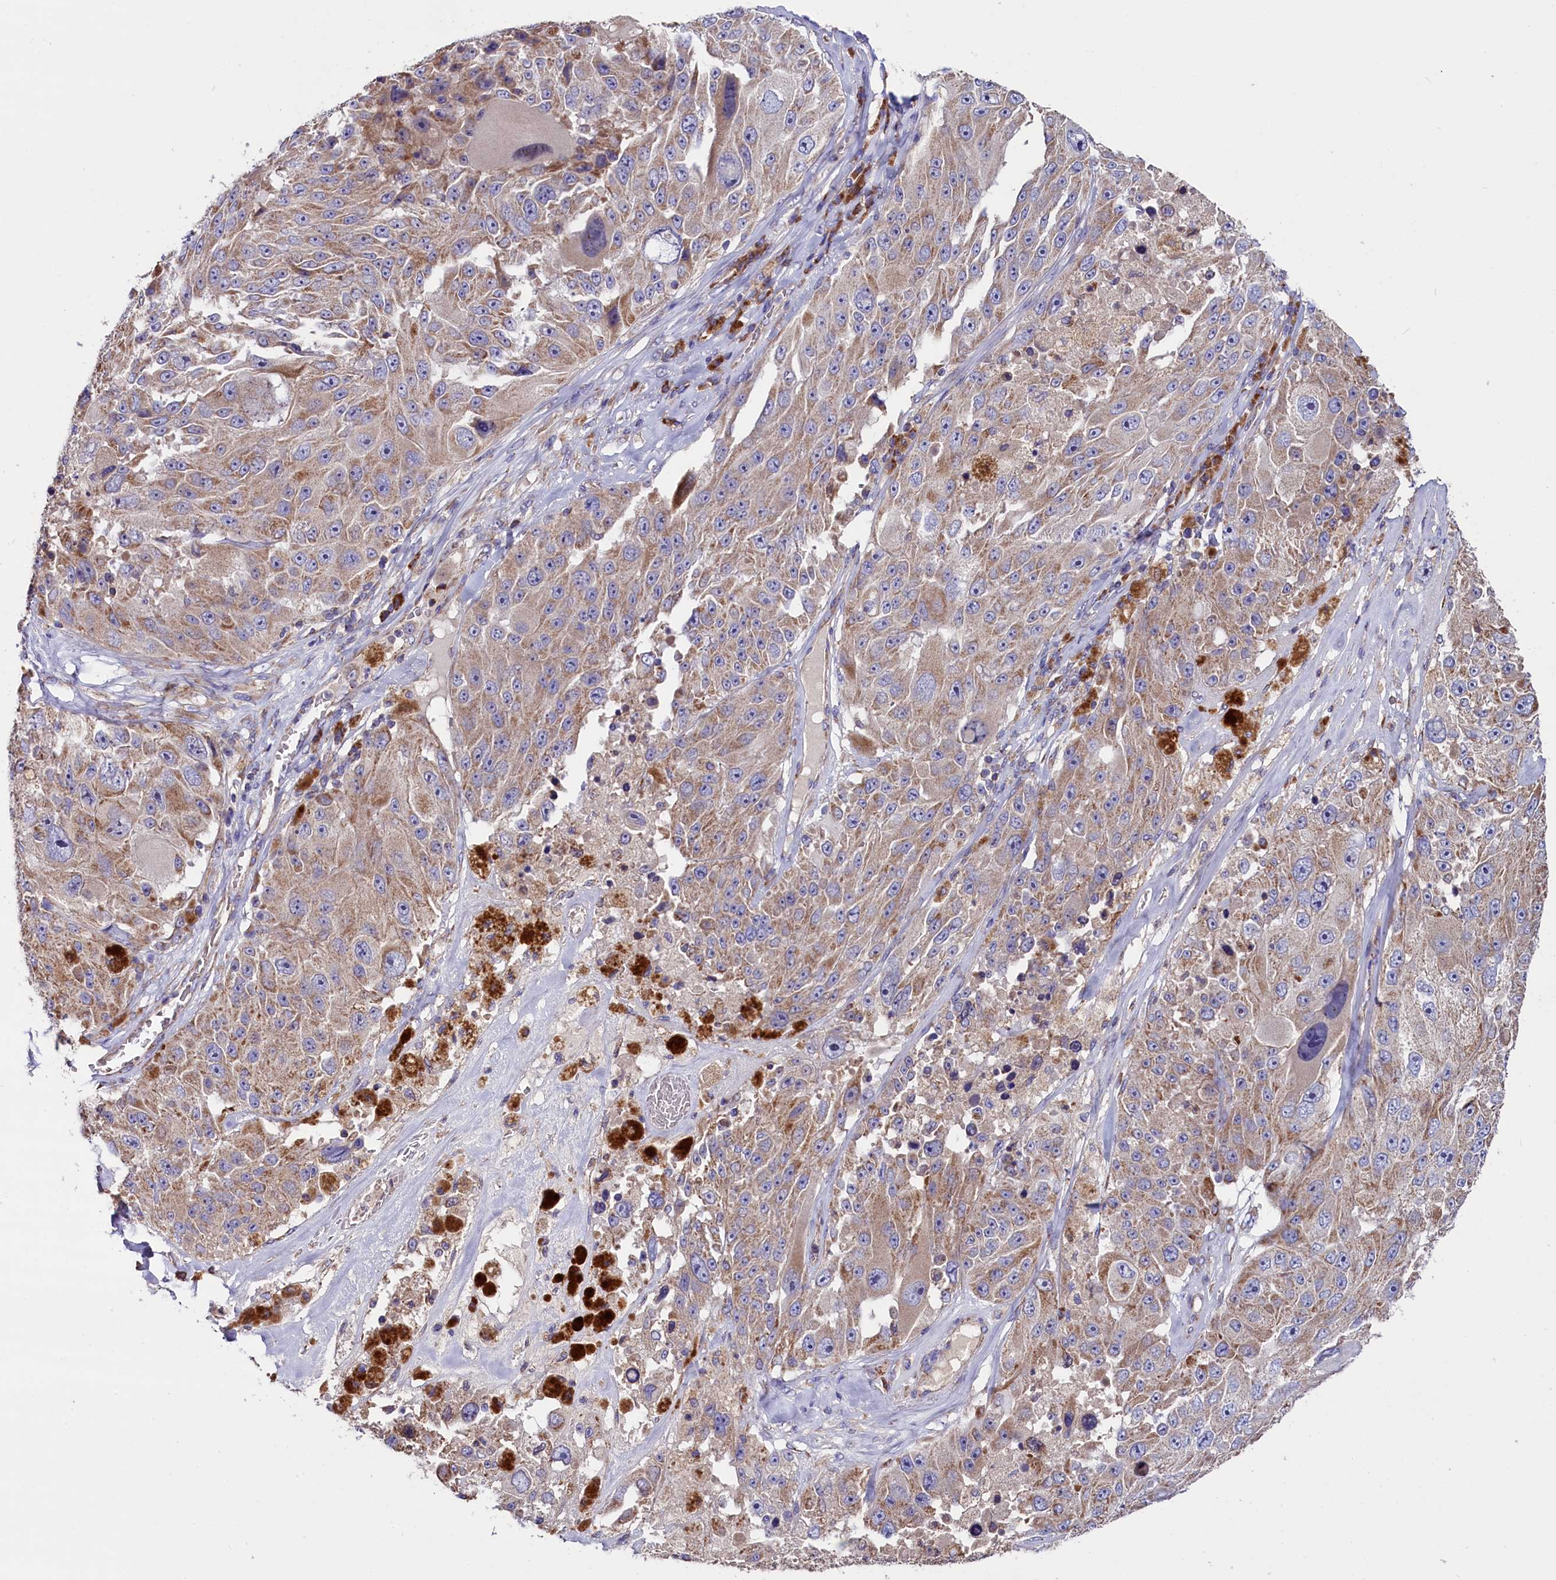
{"staining": {"intensity": "weak", "quantity": ">75%", "location": "cytoplasmic/membranous"}, "tissue": "melanoma", "cell_type": "Tumor cells", "image_type": "cancer", "snomed": [{"axis": "morphology", "description": "Malignant melanoma, Metastatic site"}, {"axis": "topography", "description": "Lymph node"}], "caption": "A brown stain labels weak cytoplasmic/membranous expression of a protein in melanoma tumor cells. The staining was performed using DAB, with brown indicating positive protein expression. Nuclei are stained blue with hematoxylin.", "gene": "ZSWIM1", "patient": {"sex": "male", "age": 62}}